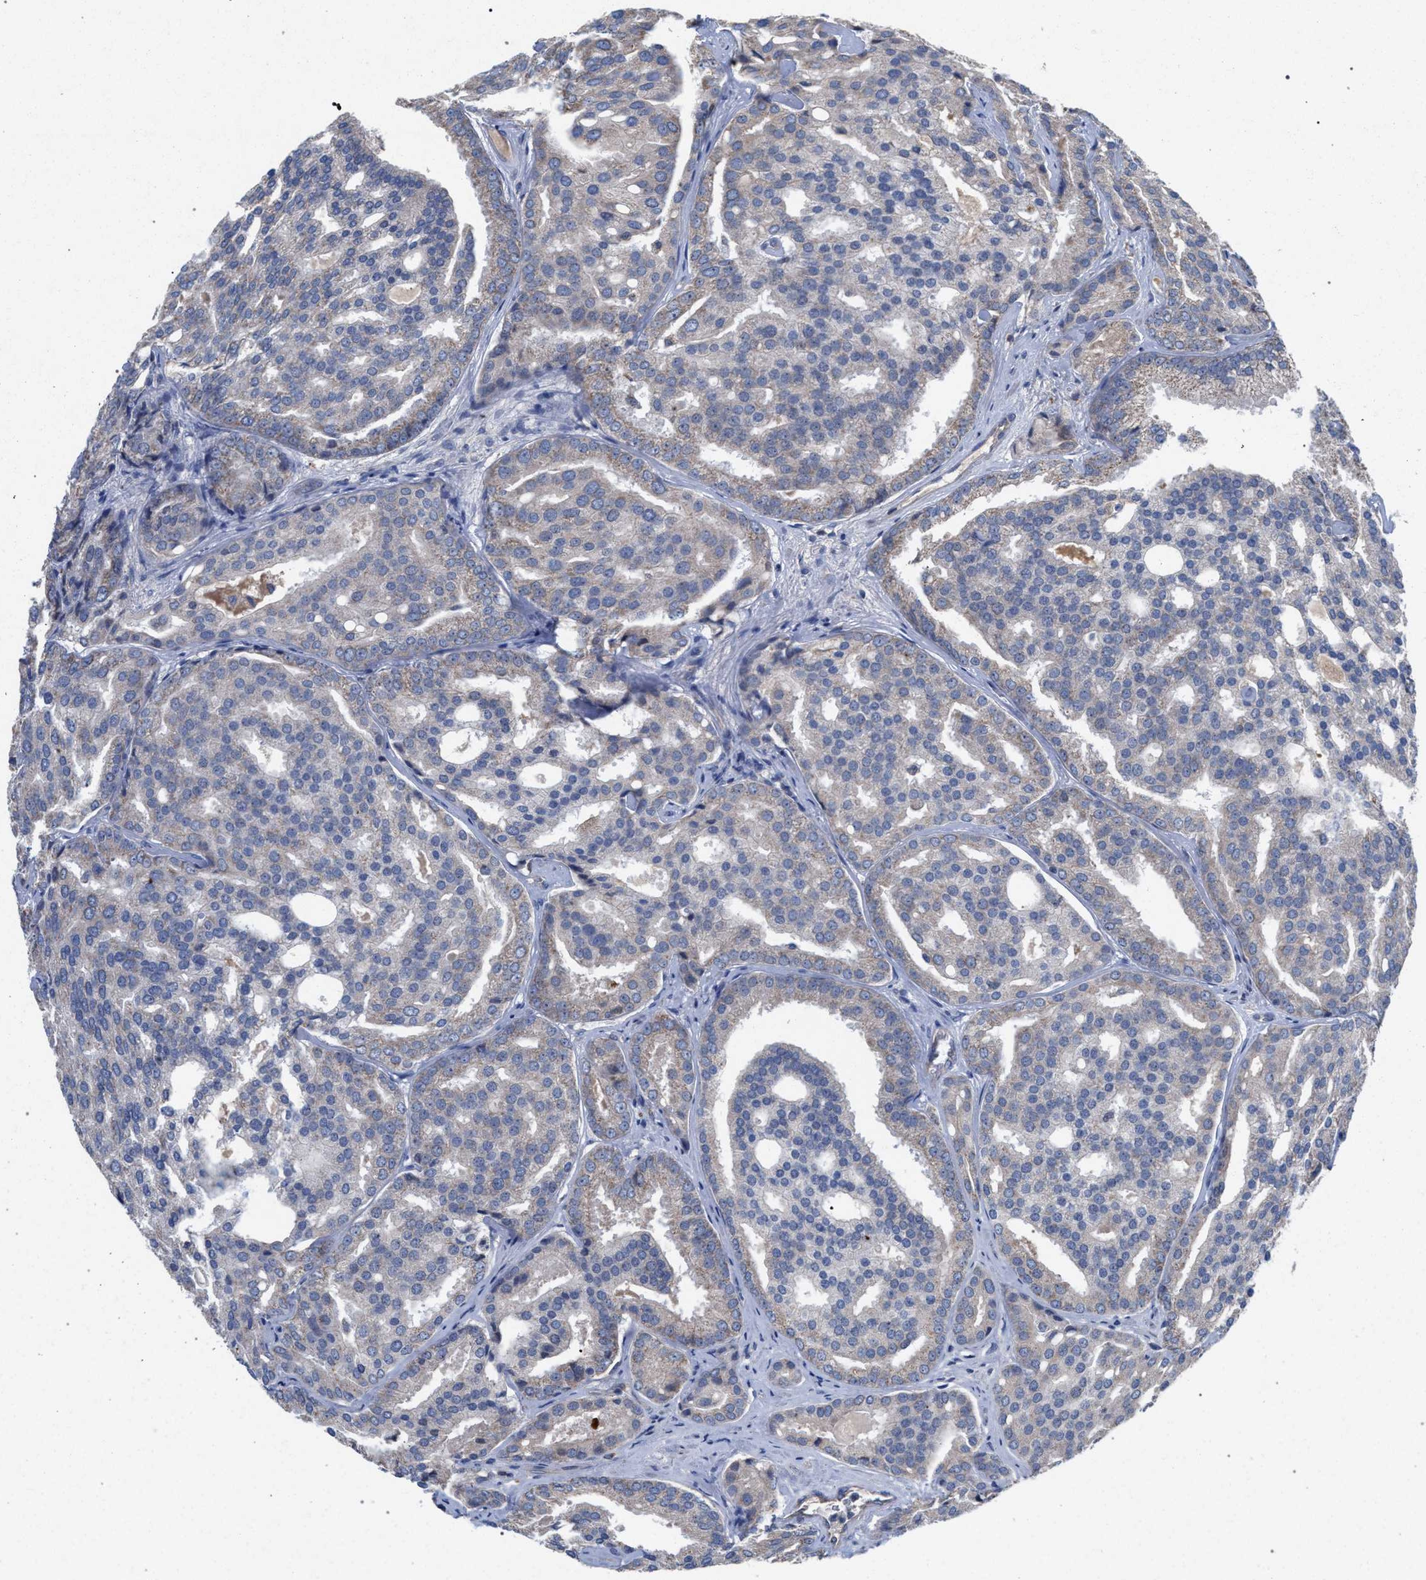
{"staining": {"intensity": "negative", "quantity": "none", "location": "none"}, "tissue": "prostate cancer", "cell_type": "Tumor cells", "image_type": "cancer", "snomed": [{"axis": "morphology", "description": "Adenocarcinoma, High grade"}, {"axis": "topography", "description": "Prostate"}], "caption": "Prostate adenocarcinoma (high-grade) was stained to show a protein in brown. There is no significant positivity in tumor cells.", "gene": "BCL2L12", "patient": {"sex": "male", "age": 64}}